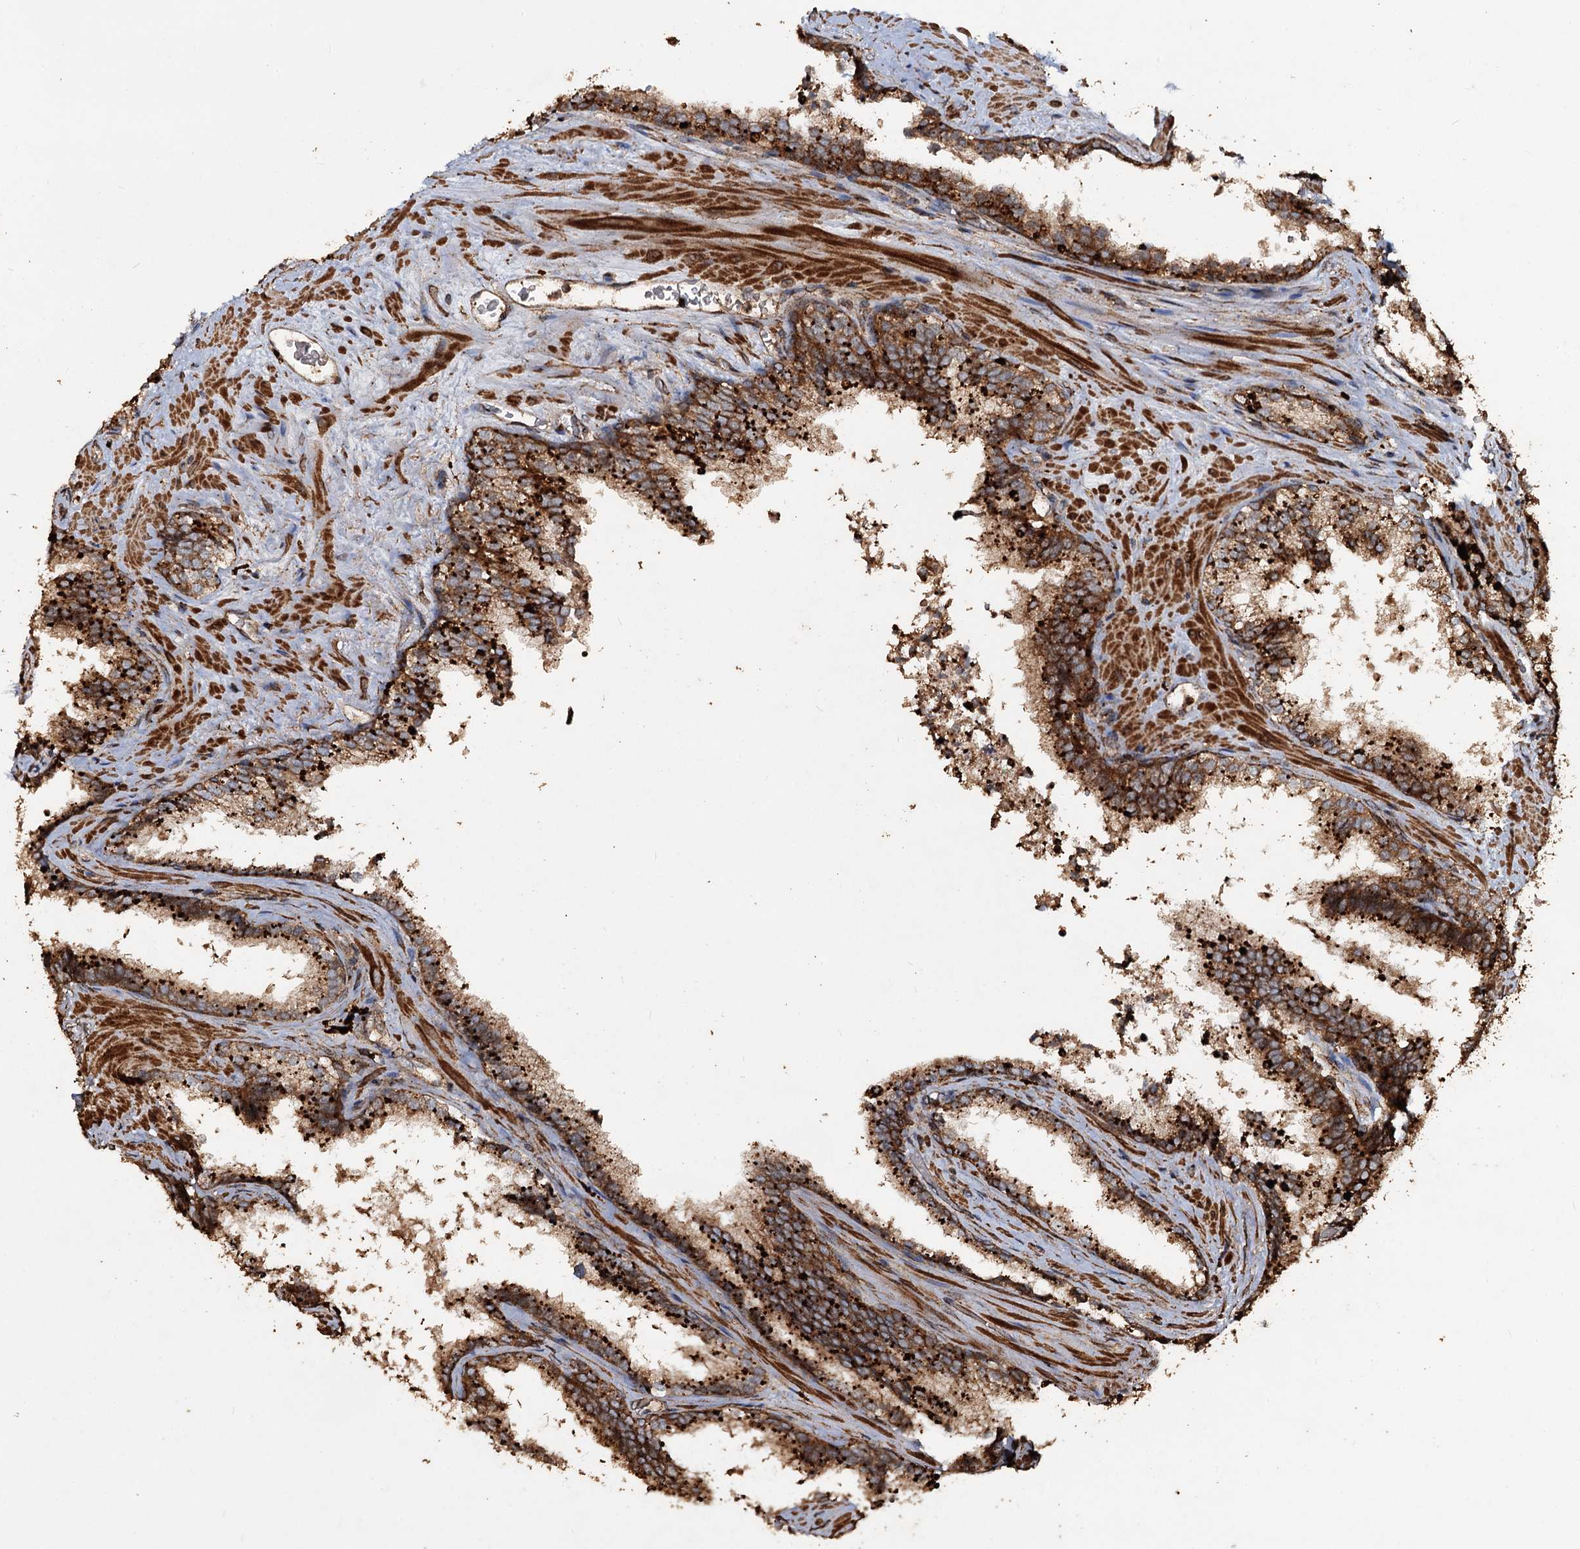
{"staining": {"intensity": "moderate", "quantity": ">75%", "location": "cytoplasmic/membranous"}, "tissue": "prostate cancer", "cell_type": "Tumor cells", "image_type": "cancer", "snomed": [{"axis": "morphology", "description": "Adenocarcinoma, High grade"}, {"axis": "topography", "description": "Prostate"}], "caption": "Tumor cells demonstrate medium levels of moderate cytoplasmic/membranous staining in about >75% of cells in human prostate cancer (high-grade adenocarcinoma).", "gene": "NOTCH2NLA", "patient": {"sex": "male", "age": 57}}